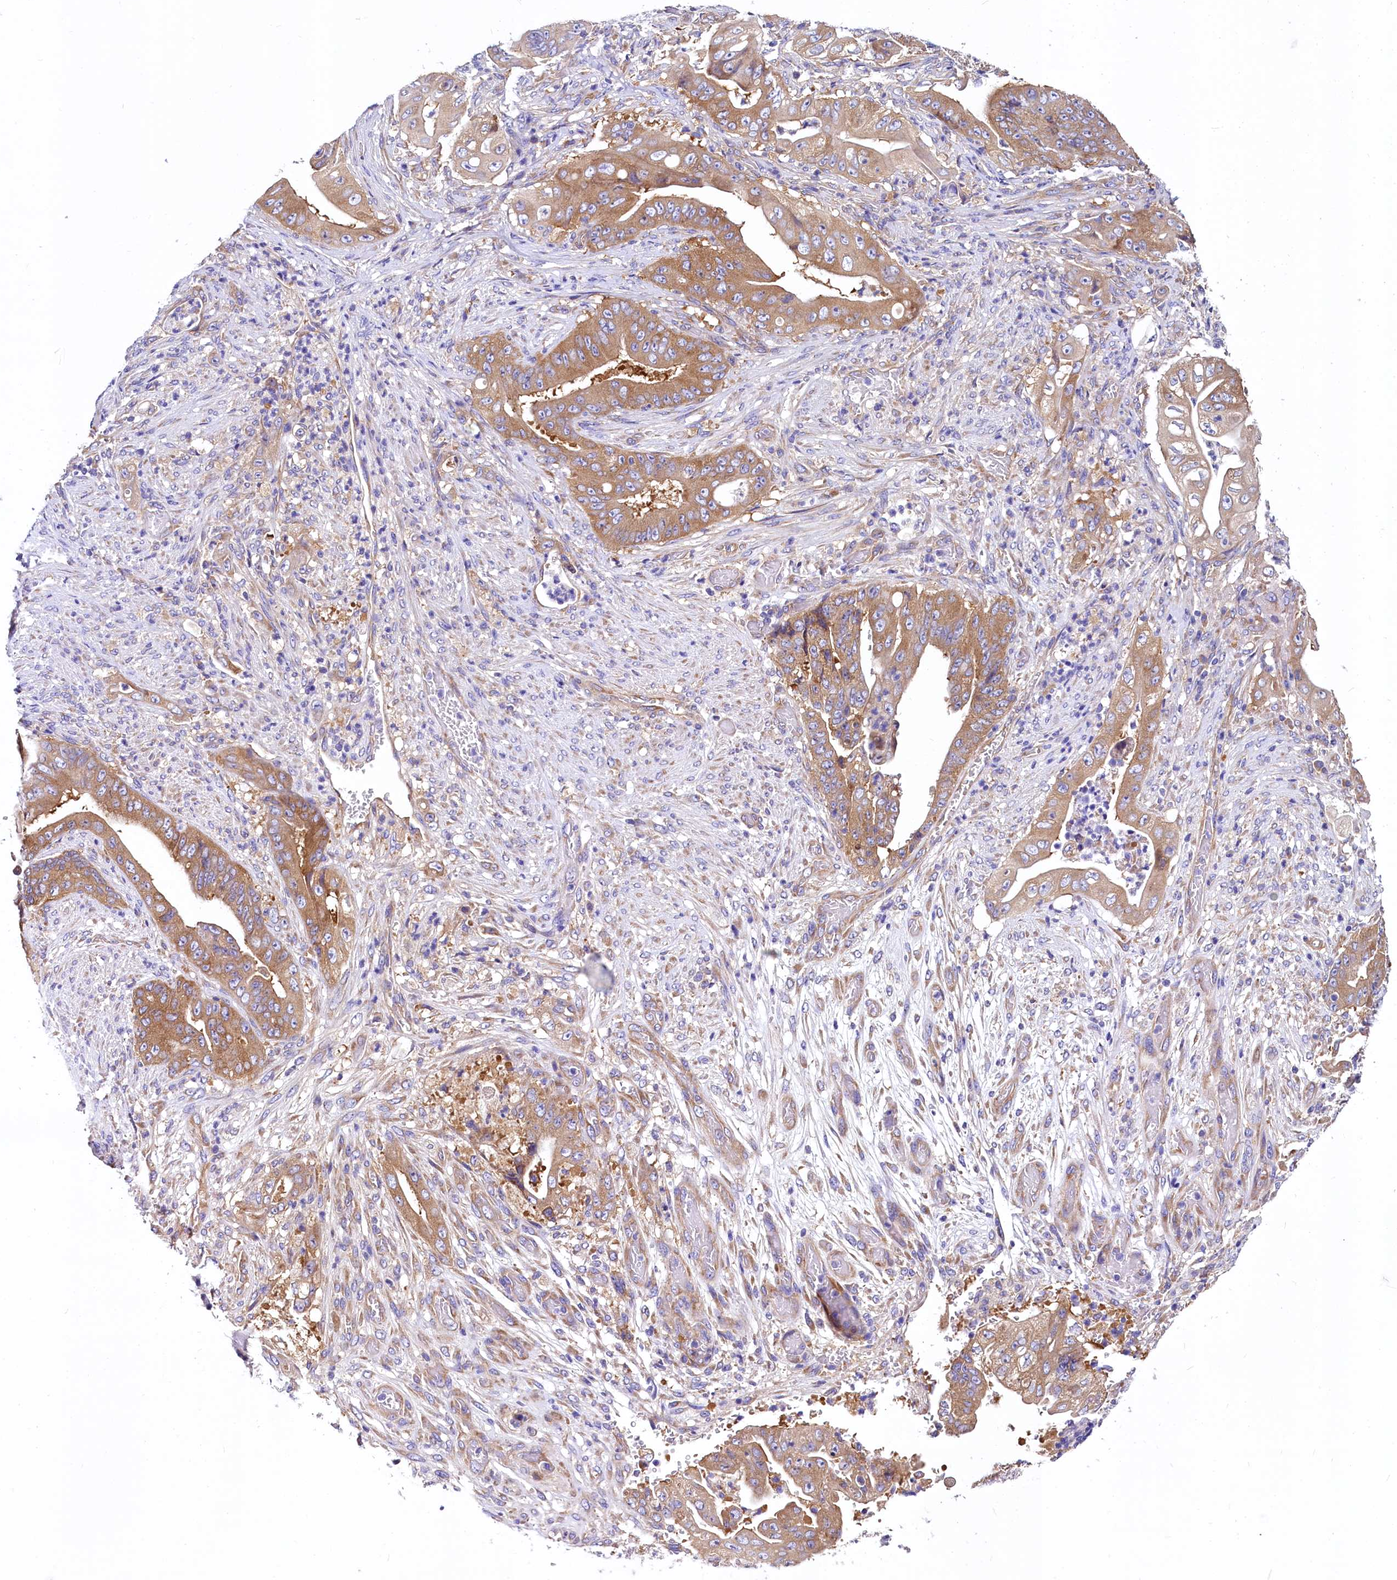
{"staining": {"intensity": "moderate", "quantity": ">75%", "location": "cytoplasmic/membranous"}, "tissue": "stomach cancer", "cell_type": "Tumor cells", "image_type": "cancer", "snomed": [{"axis": "morphology", "description": "Adenocarcinoma, NOS"}, {"axis": "topography", "description": "Stomach"}], "caption": "Immunohistochemistry (DAB) staining of human stomach adenocarcinoma shows moderate cytoplasmic/membranous protein staining in about >75% of tumor cells.", "gene": "QARS1", "patient": {"sex": "female", "age": 73}}